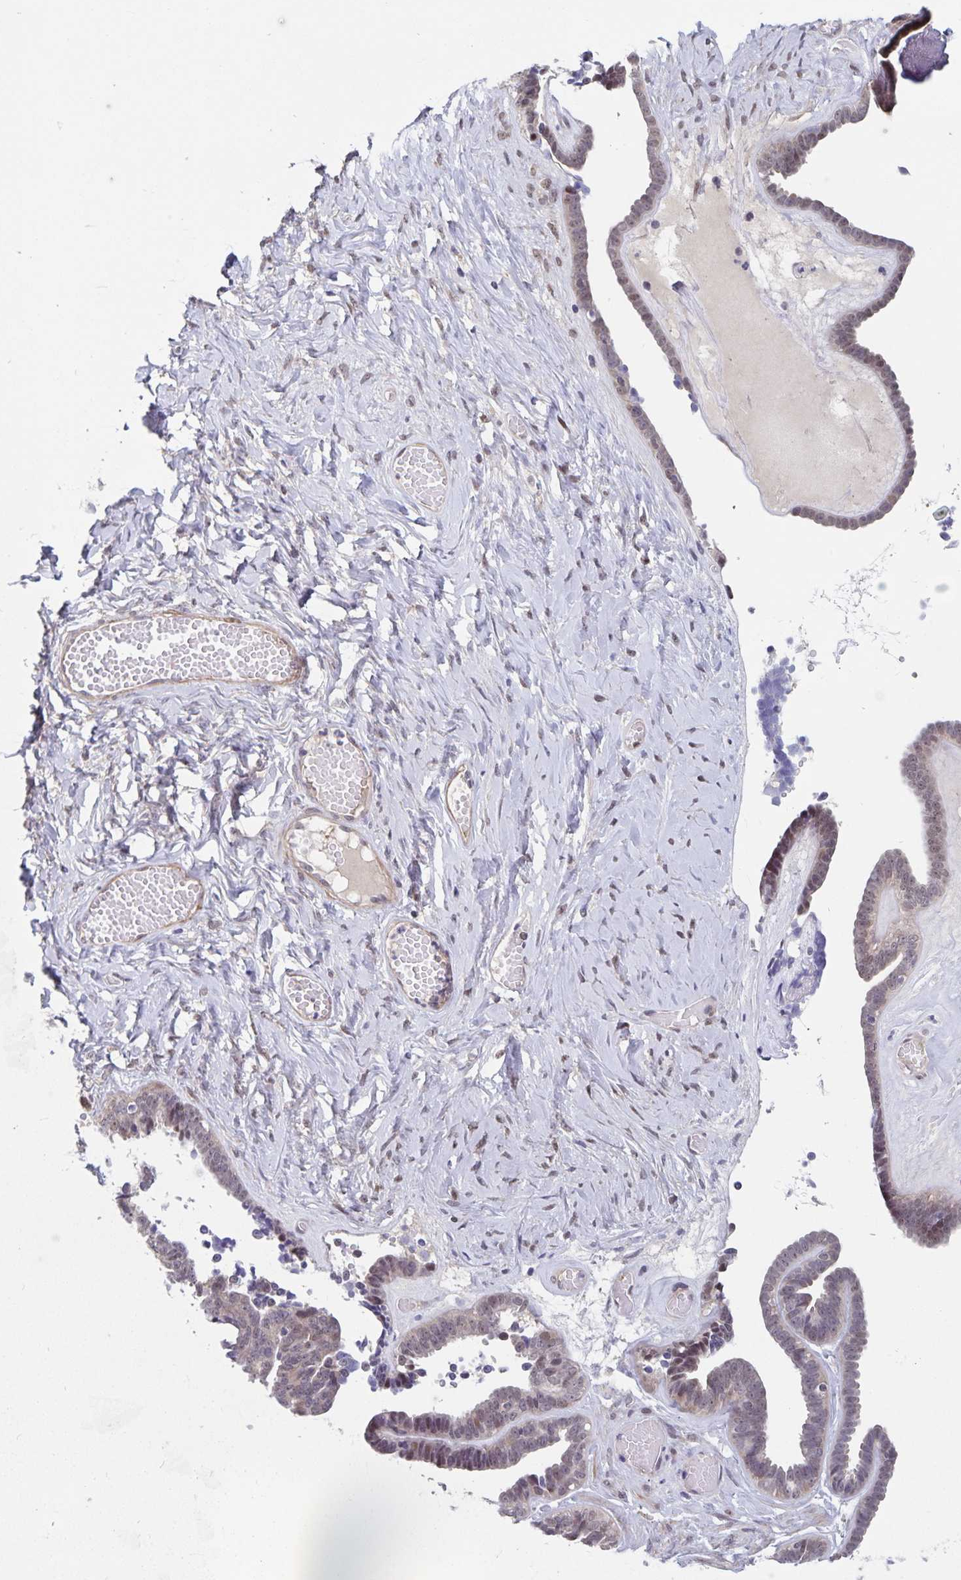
{"staining": {"intensity": "weak", "quantity": "25%-75%", "location": "nuclear"}, "tissue": "ovarian cancer", "cell_type": "Tumor cells", "image_type": "cancer", "snomed": [{"axis": "morphology", "description": "Cystadenocarcinoma, serous, NOS"}, {"axis": "topography", "description": "Ovary"}], "caption": "Ovarian cancer stained for a protein reveals weak nuclear positivity in tumor cells.", "gene": "BAG6", "patient": {"sex": "female", "age": 71}}